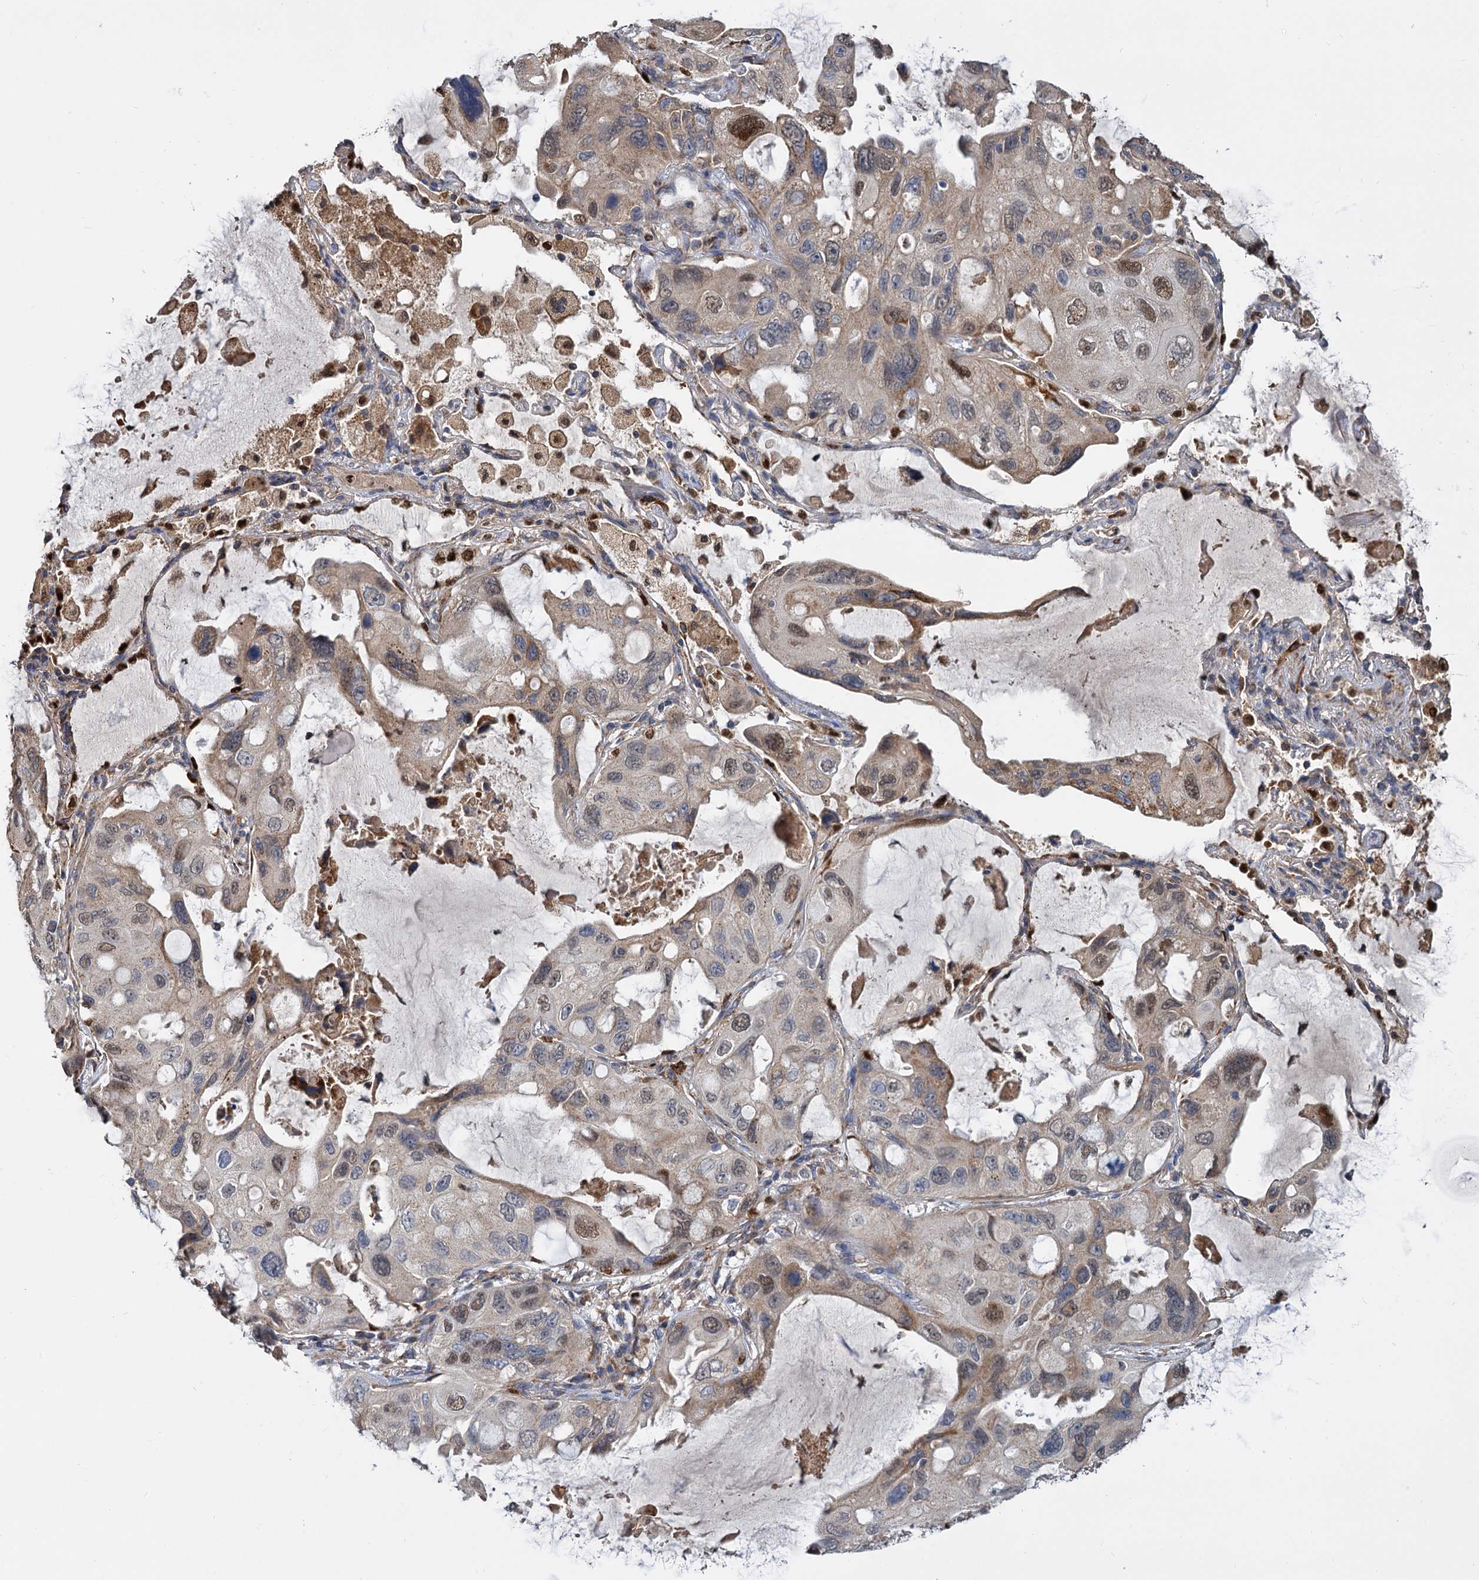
{"staining": {"intensity": "weak", "quantity": "25%-75%", "location": "cytoplasmic/membranous,nuclear"}, "tissue": "lung cancer", "cell_type": "Tumor cells", "image_type": "cancer", "snomed": [{"axis": "morphology", "description": "Squamous cell carcinoma, NOS"}, {"axis": "topography", "description": "Lung"}], "caption": "Immunohistochemistry (IHC) histopathology image of neoplastic tissue: human squamous cell carcinoma (lung) stained using immunohistochemistry shows low levels of weak protein expression localized specifically in the cytoplasmic/membranous and nuclear of tumor cells, appearing as a cytoplasmic/membranous and nuclear brown color.", "gene": "ALKBH7", "patient": {"sex": "female", "age": 73}}